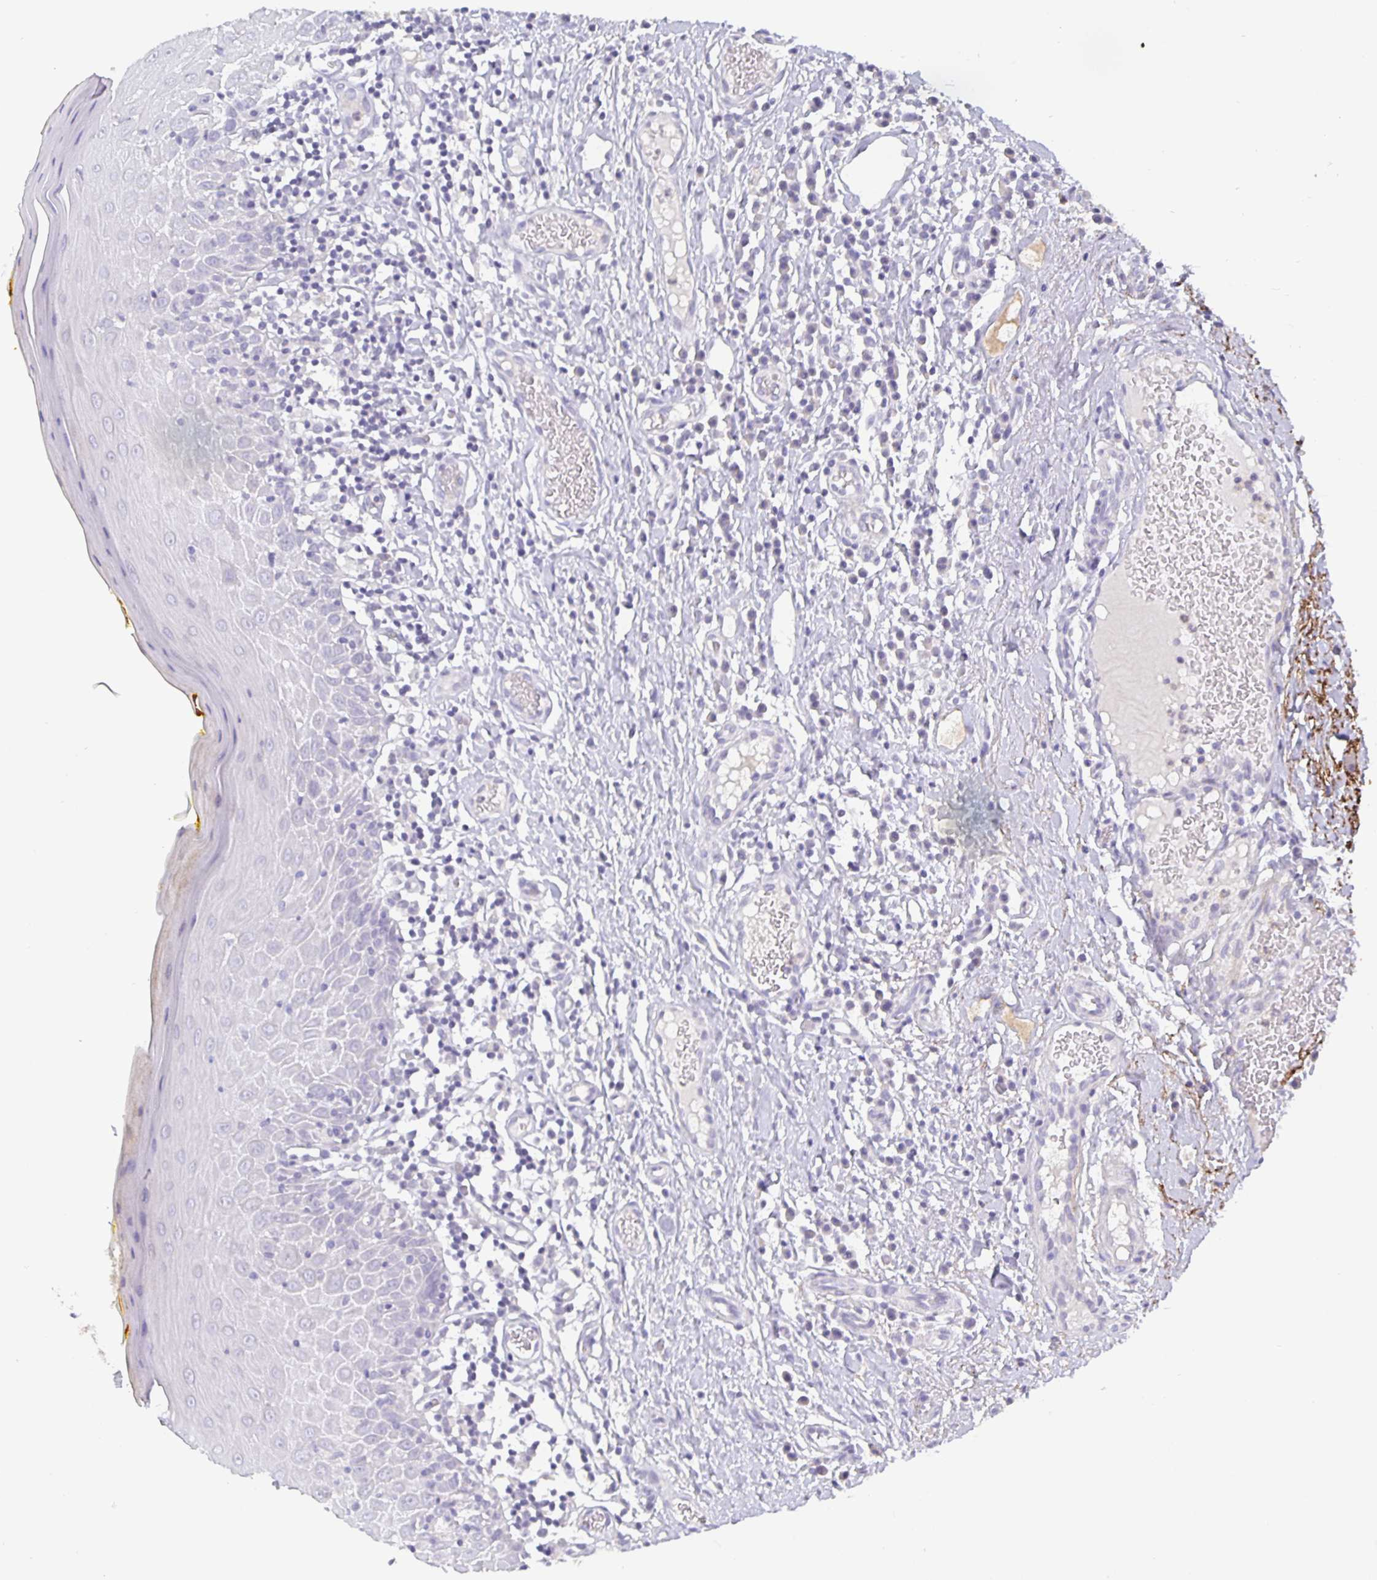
{"staining": {"intensity": "negative", "quantity": "none", "location": "none"}, "tissue": "oral mucosa", "cell_type": "Squamous epithelial cells", "image_type": "normal", "snomed": [{"axis": "morphology", "description": "Normal tissue, NOS"}, {"axis": "topography", "description": "Oral tissue"}, {"axis": "topography", "description": "Tounge, NOS"}], "caption": "Immunohistochemistry histopathology image of benign oral mucosa: oral mucosa stained with DAB demonstrates no significant protein positivity in squamous epithelial cells. (Immunohistochemistry (ihc), brightfield microscopy, high magnification).", "gene": "GDF15", "patient": {"sex": "female", "age": 58}}